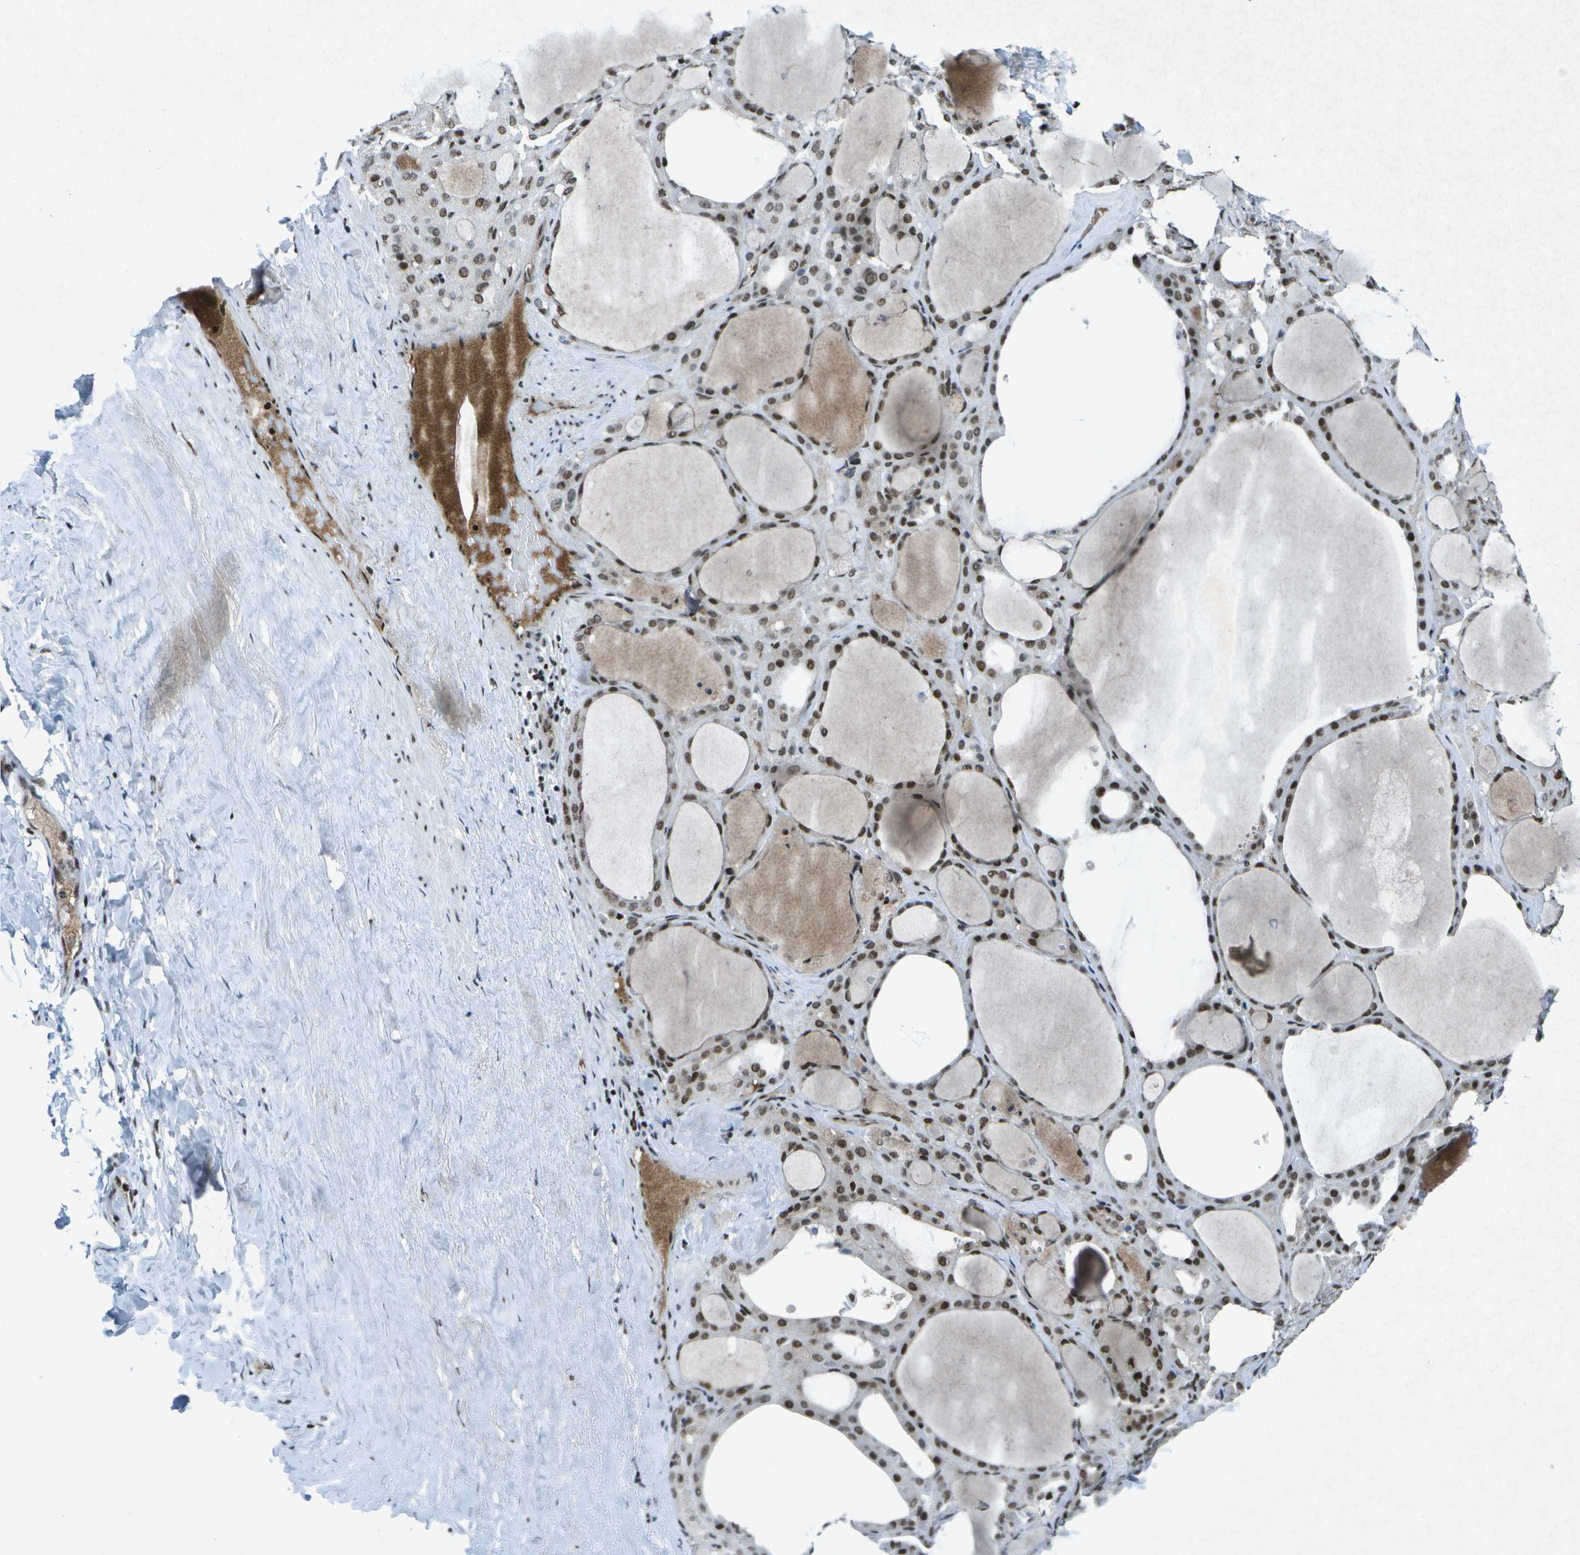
{"staining": {"intensity": "strong", "quantity": ">75%", "location": "nuclear"}, "tissue": "thyroid gland", "cell_type": "Glandular cells", "image_type": "normal", "snomed": [{"axis": "morphology", "description": "Normal tissue, NOS"}, {"axis": "morphology", "description": "Carcinoma, NOS"}, {"axis": "topography", "description": "Thyroid gland"}], "caption": "Approximately >75% of glandular cells in normal thyroid gland reveal strong nuclear protein positivity as visualized by brown immunohistochemical staining.", "gene": "MTA2", "patient": {"sex": "female", "age": 86}}